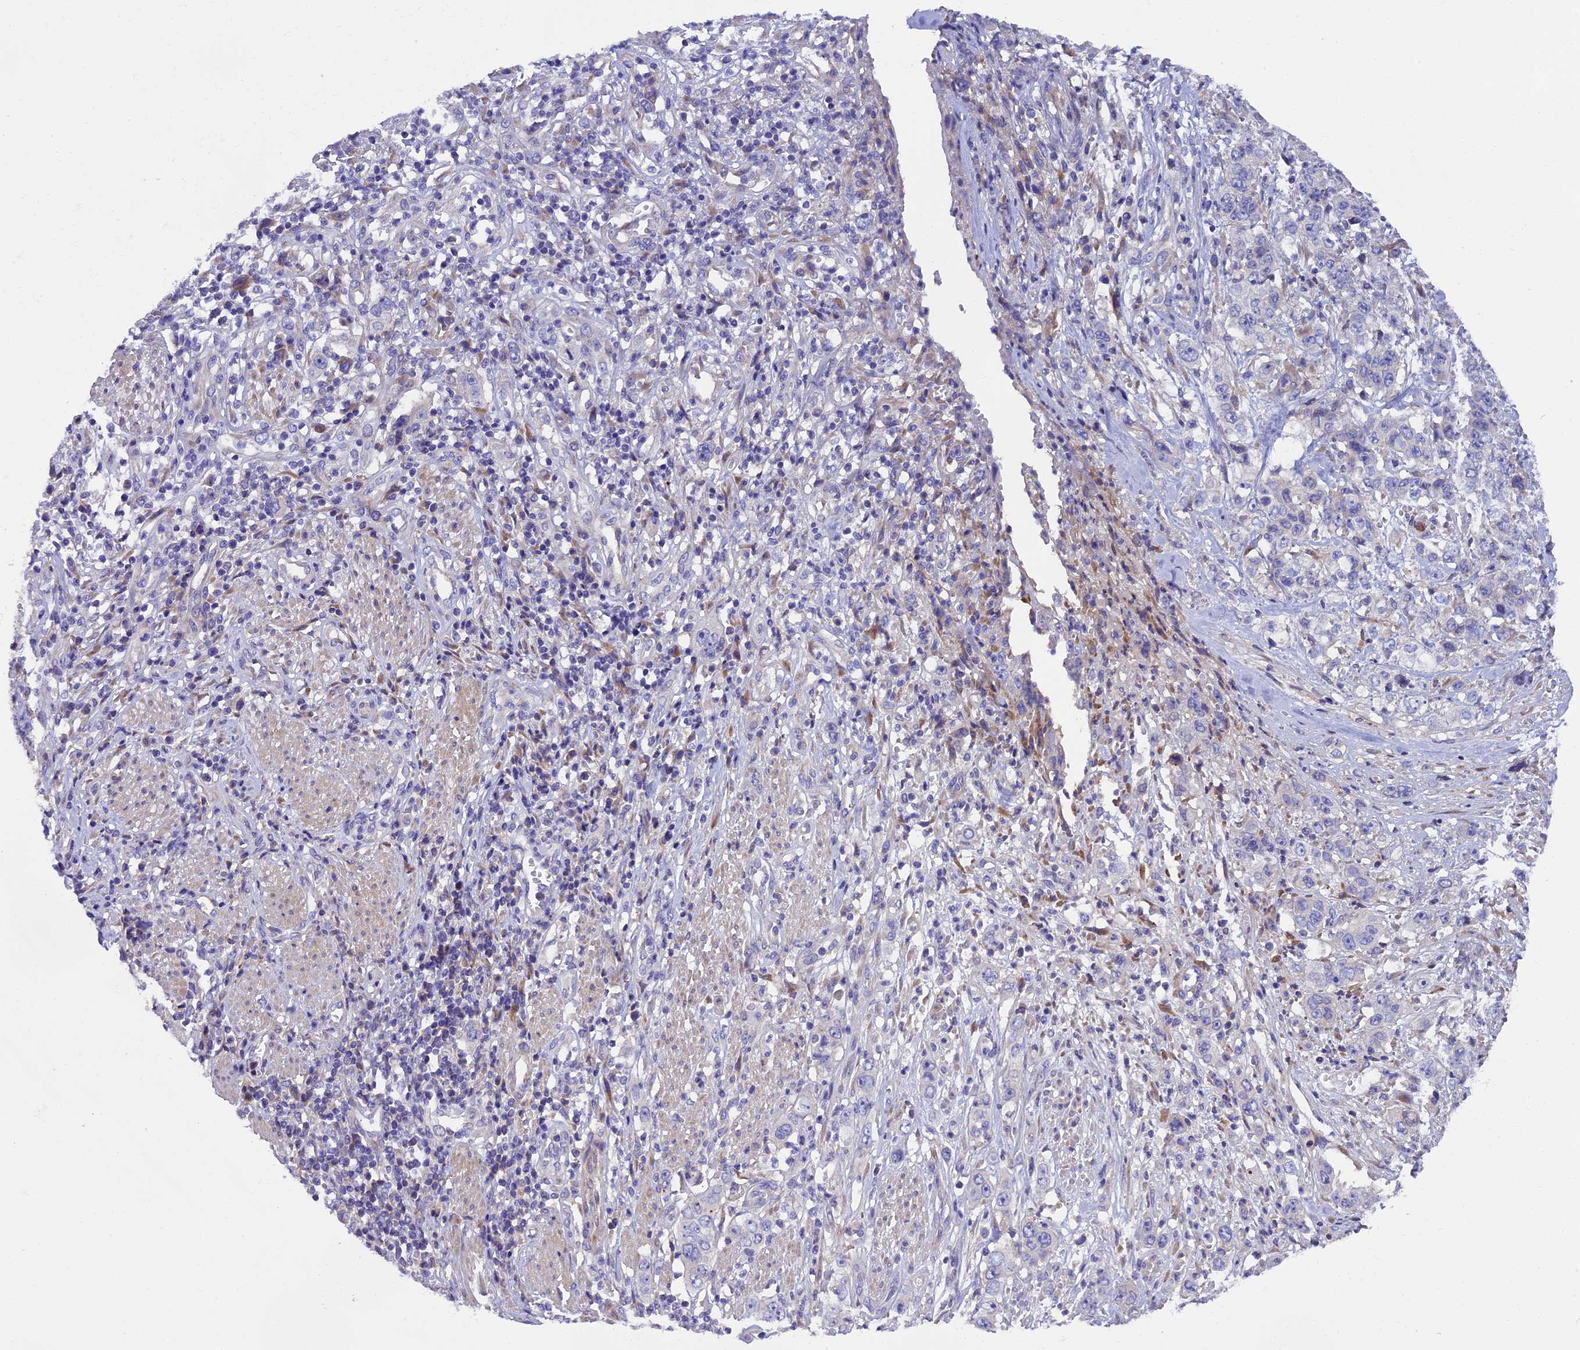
{"staining": {"intensity": "negative", "quantity": "none", "location": "none"}, "tissue": "stomach cancer", "cell_type": "Tumor cells", "image_type": "cancer", "snomed": [{"axis": "morphology", "description": "Adenocarcinoma, NOS"}, {"axis": "topography", "description": "Stomach, upper"}], "caption": "DAB immunohistochemical staining of human stomach adenocarcinoma reveals no significant positivity in tumor cells.", "gene": "PIGU", "patient": {"sex": "male", "age": 62}}